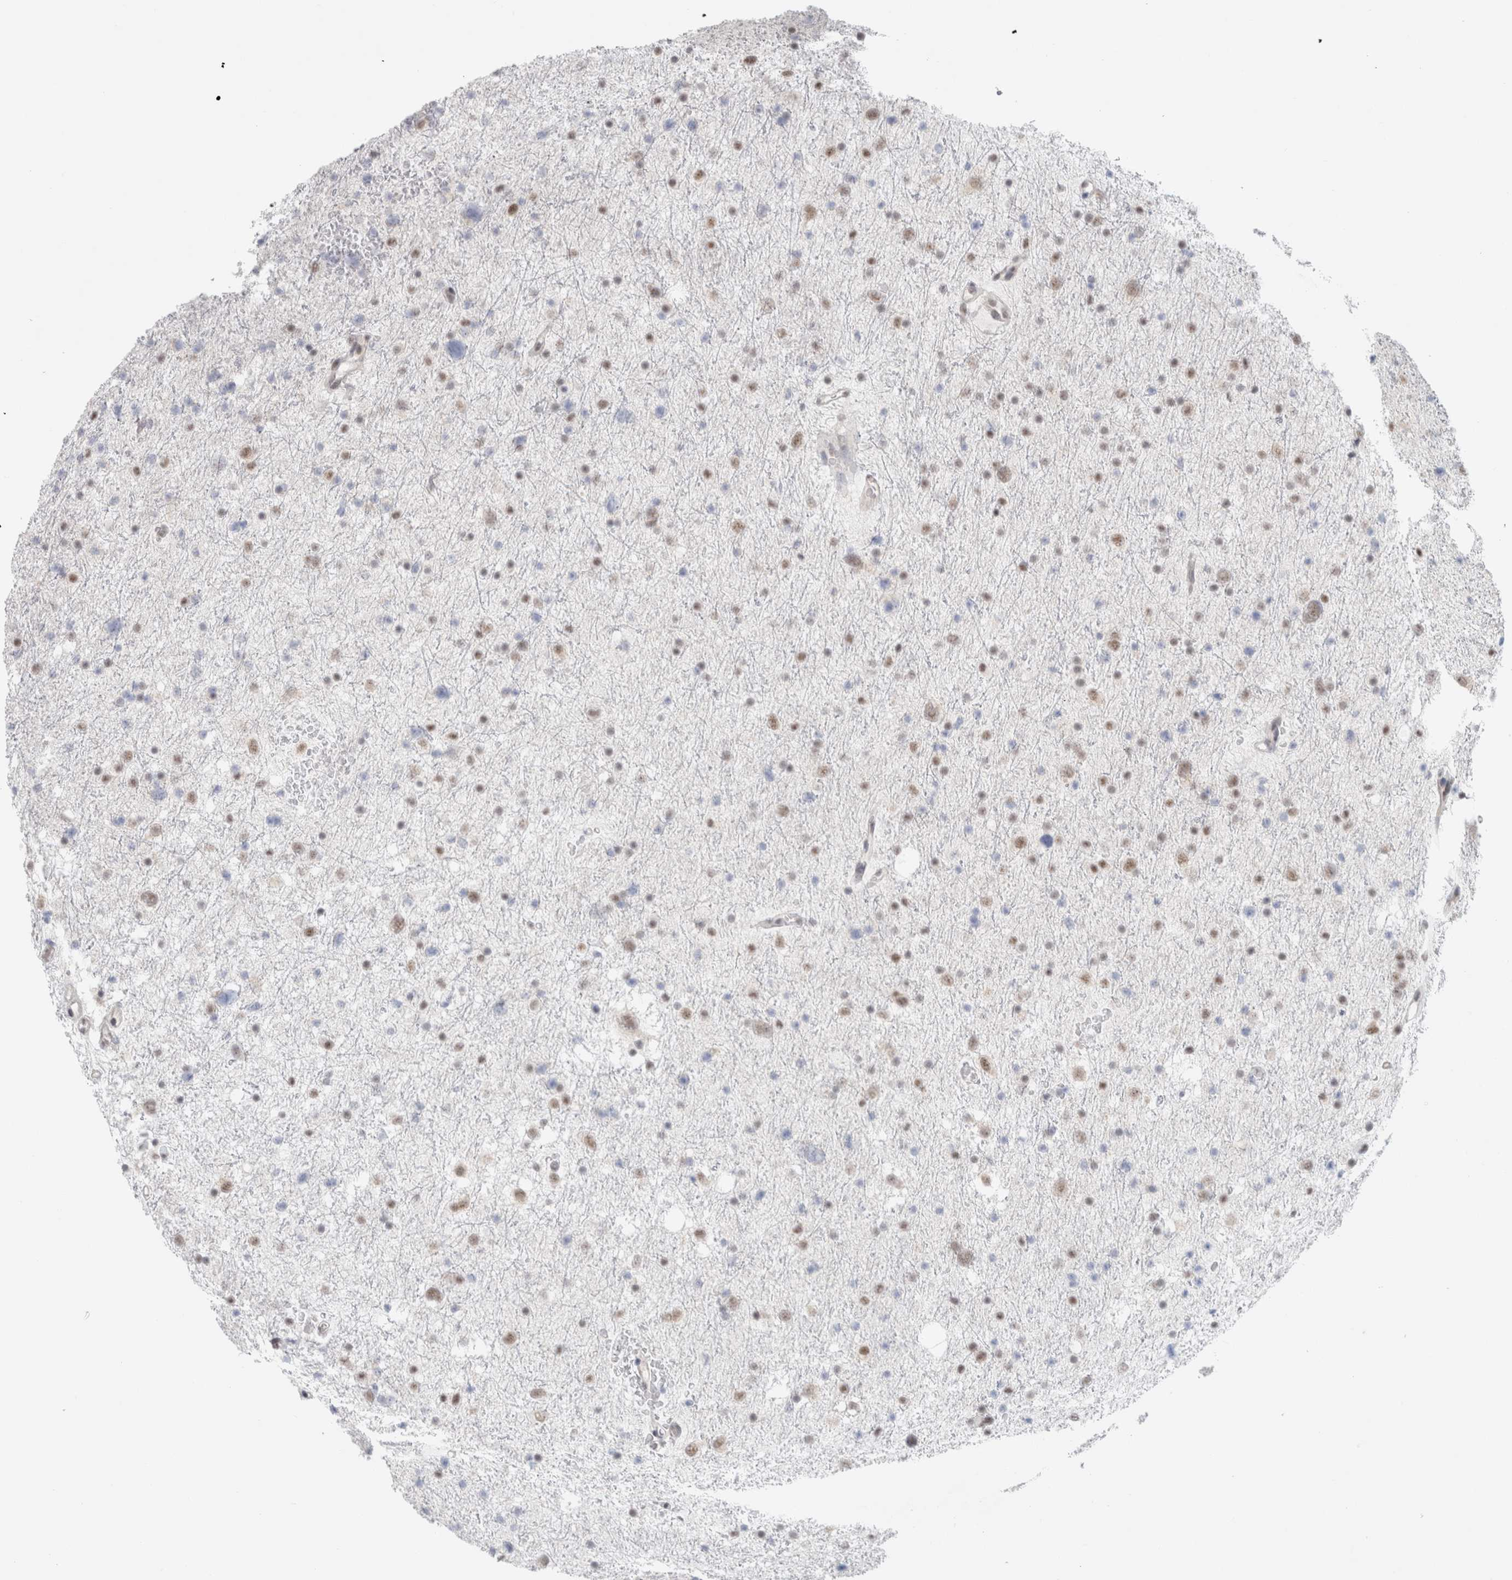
{"staining": {"intensity": "weak", "quantity": ">75%", "location": "nuclear"}, "tissue": "glioma", "cell_type": "Tumor cells", "image_type": "cancer", "snomed": [{"axis": "morphology", "description": "Glioma, malignant, Low grade"}, {"axis": "topography", "description": "Brain"}], "caption": "Weak nuclear positivity for a protein is present in approximately >75% of tumor cells of glioma using immunohistochemistry (IHC).", "gene": "TRMT12", "patient": {"sex": "female", "age": 37}}